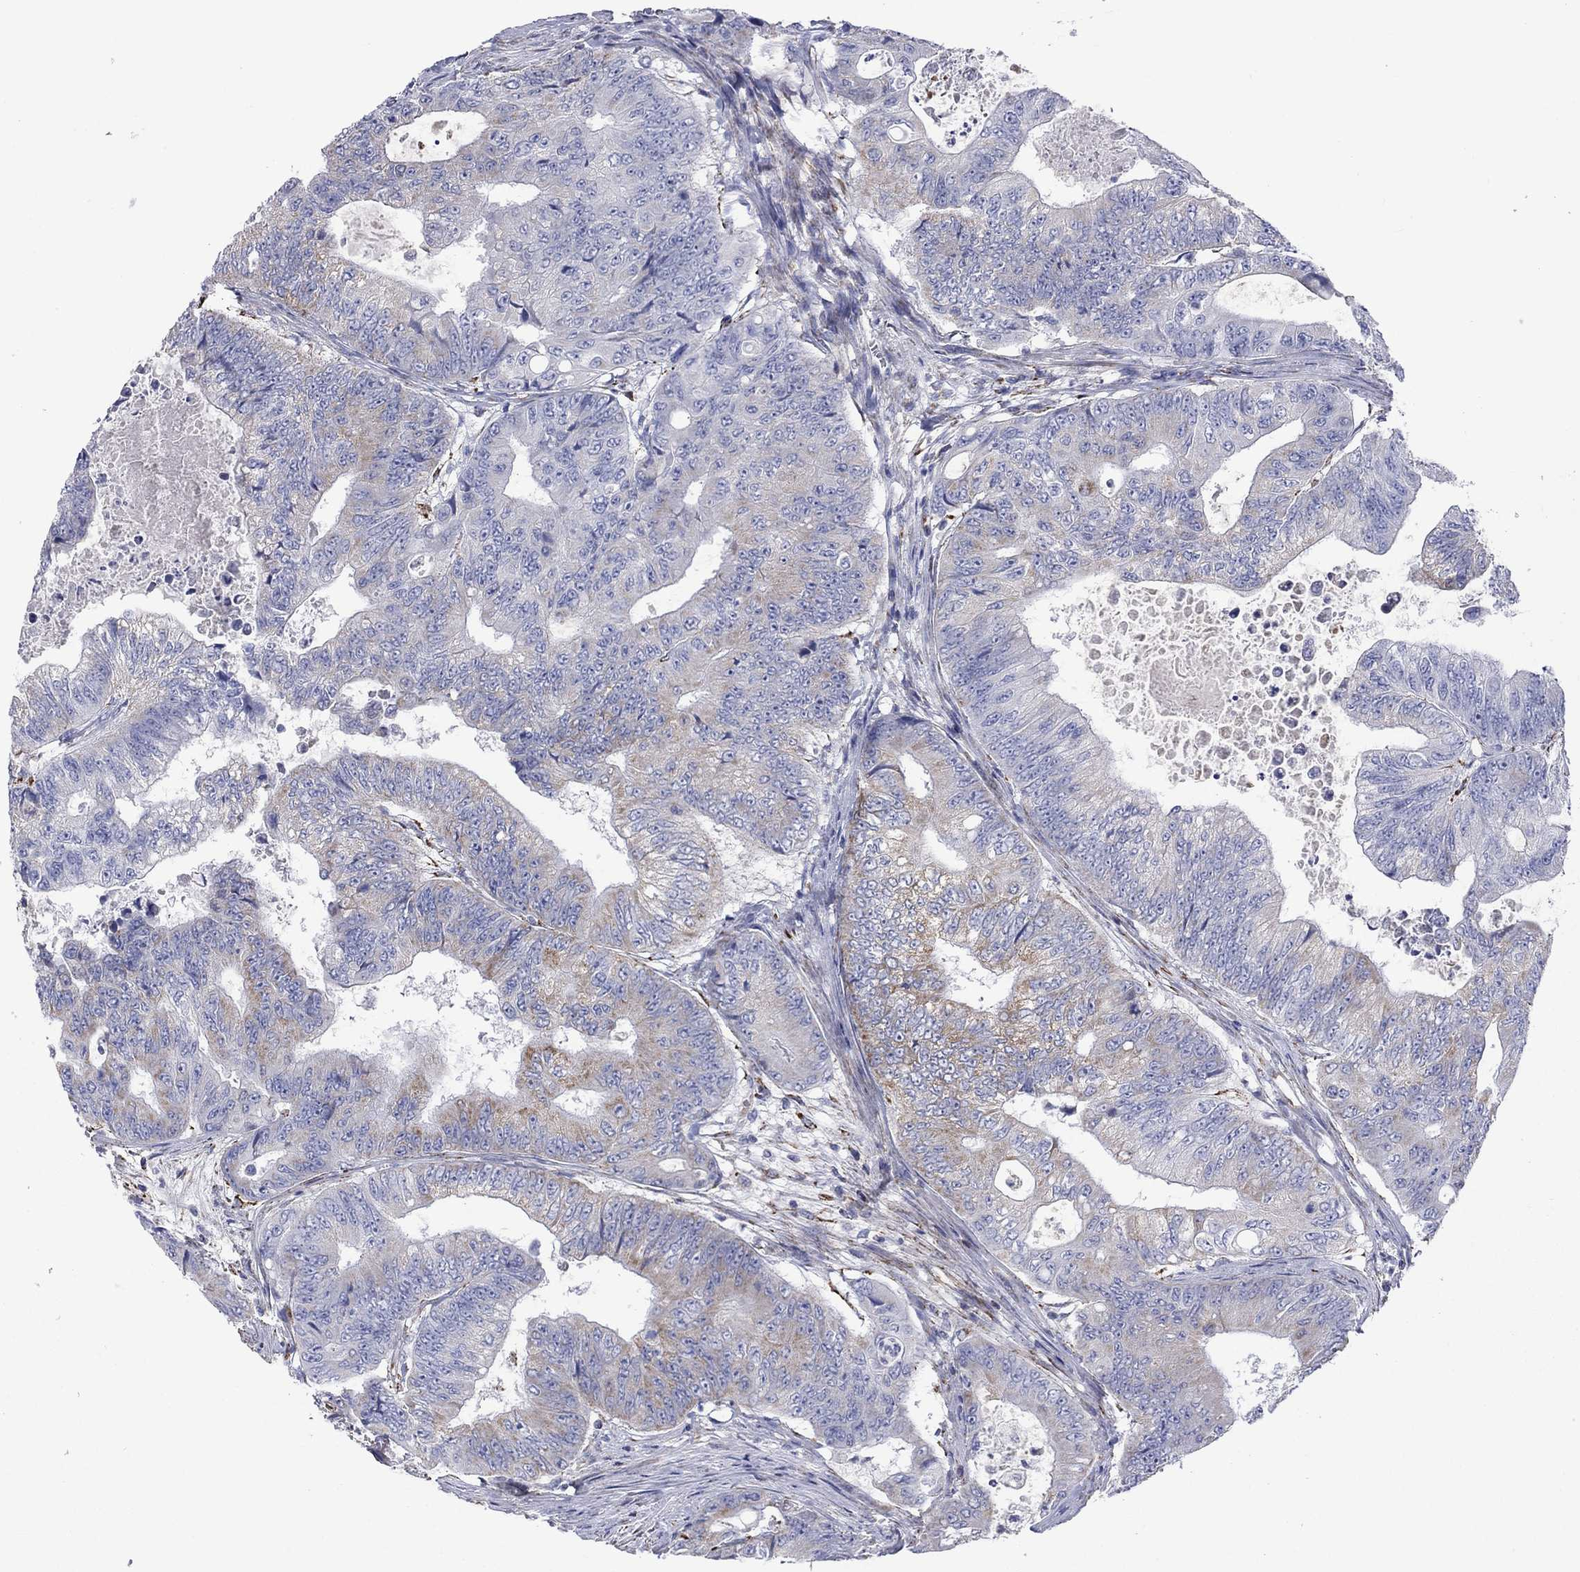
{"staining": {"intensity": "weak", "quantity": "<25%", "location": "cytoplasmic/membranous"}, "tissue": "colorectal cancer", "cell_type": "Tumor cells", "image_type": "cancer", "snomed": [{"axis": "morphology", "description": "Adenocarcinoma, NOS"}, {"axis": "topography", "description": "Colon"}], "caption": "This is a photomicrograph of immunohistochemistry (IHC) staining of colorectal adenocarcinoma, which shows no staining in tumor cells.", "gene": "CISD1", "patient": {"sex": "female", "age": 48}}